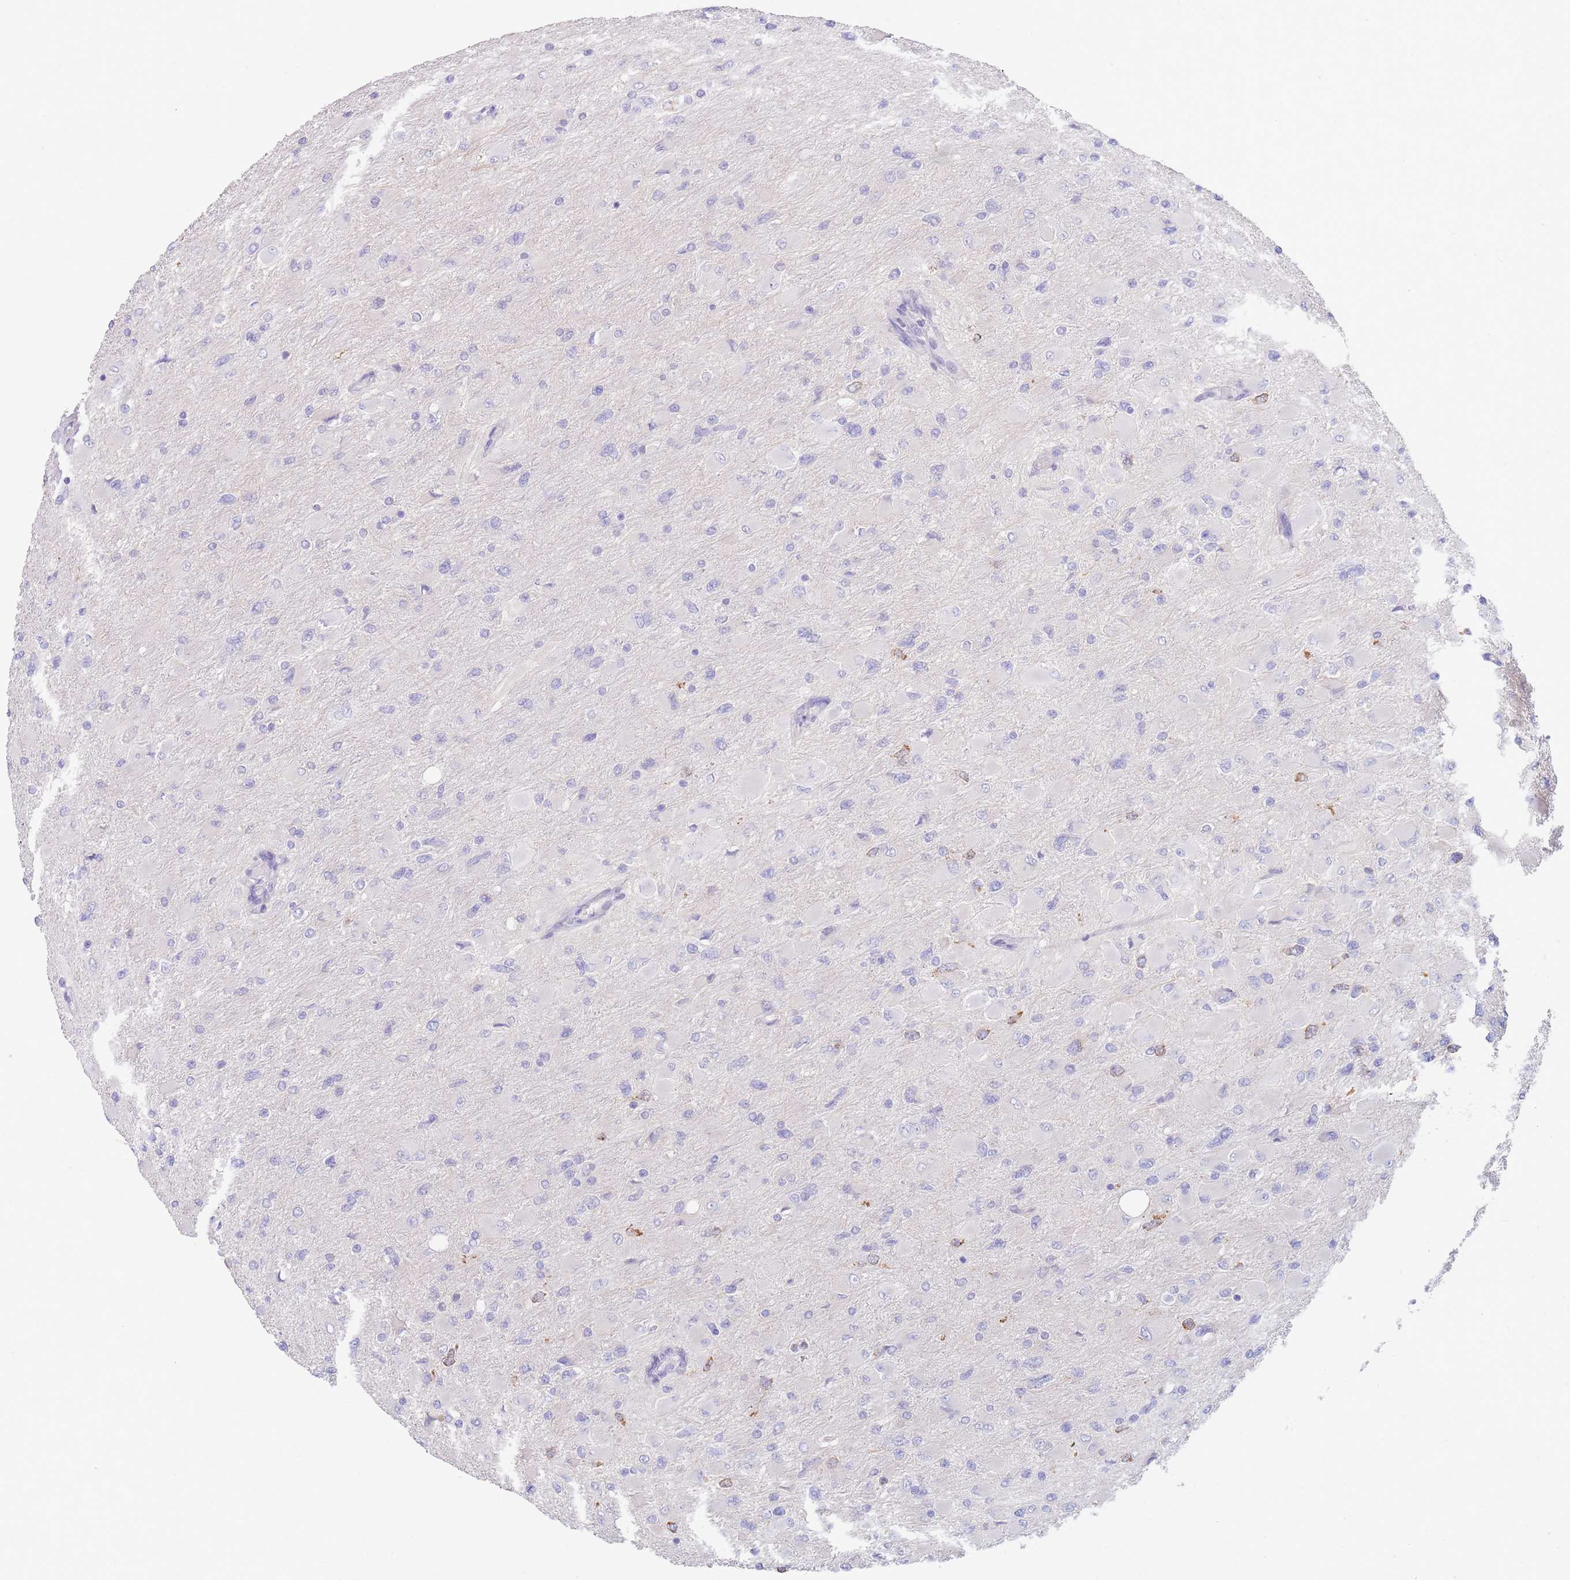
{"staining": {"intensity": "negative", "quantity": "none", "location": "none"}, "tissue": "glioma", "cell_type": "Tumor cells", "image_type": "cancer", "snomed": [{"axis": "morphology", "description": "Glioma, malignant, High grade"}, {"axis": "topography", "description": "Cerebral cortex"}], "caption": "Immunohistochemistry image of neoplastic tissue: glioma stained with DAB (3,3'-diaminobenzidine) shows no significant protein staining in tumor cells.", "gene": "CCDC149", "patient": {"sex": "female", "age": 36}}